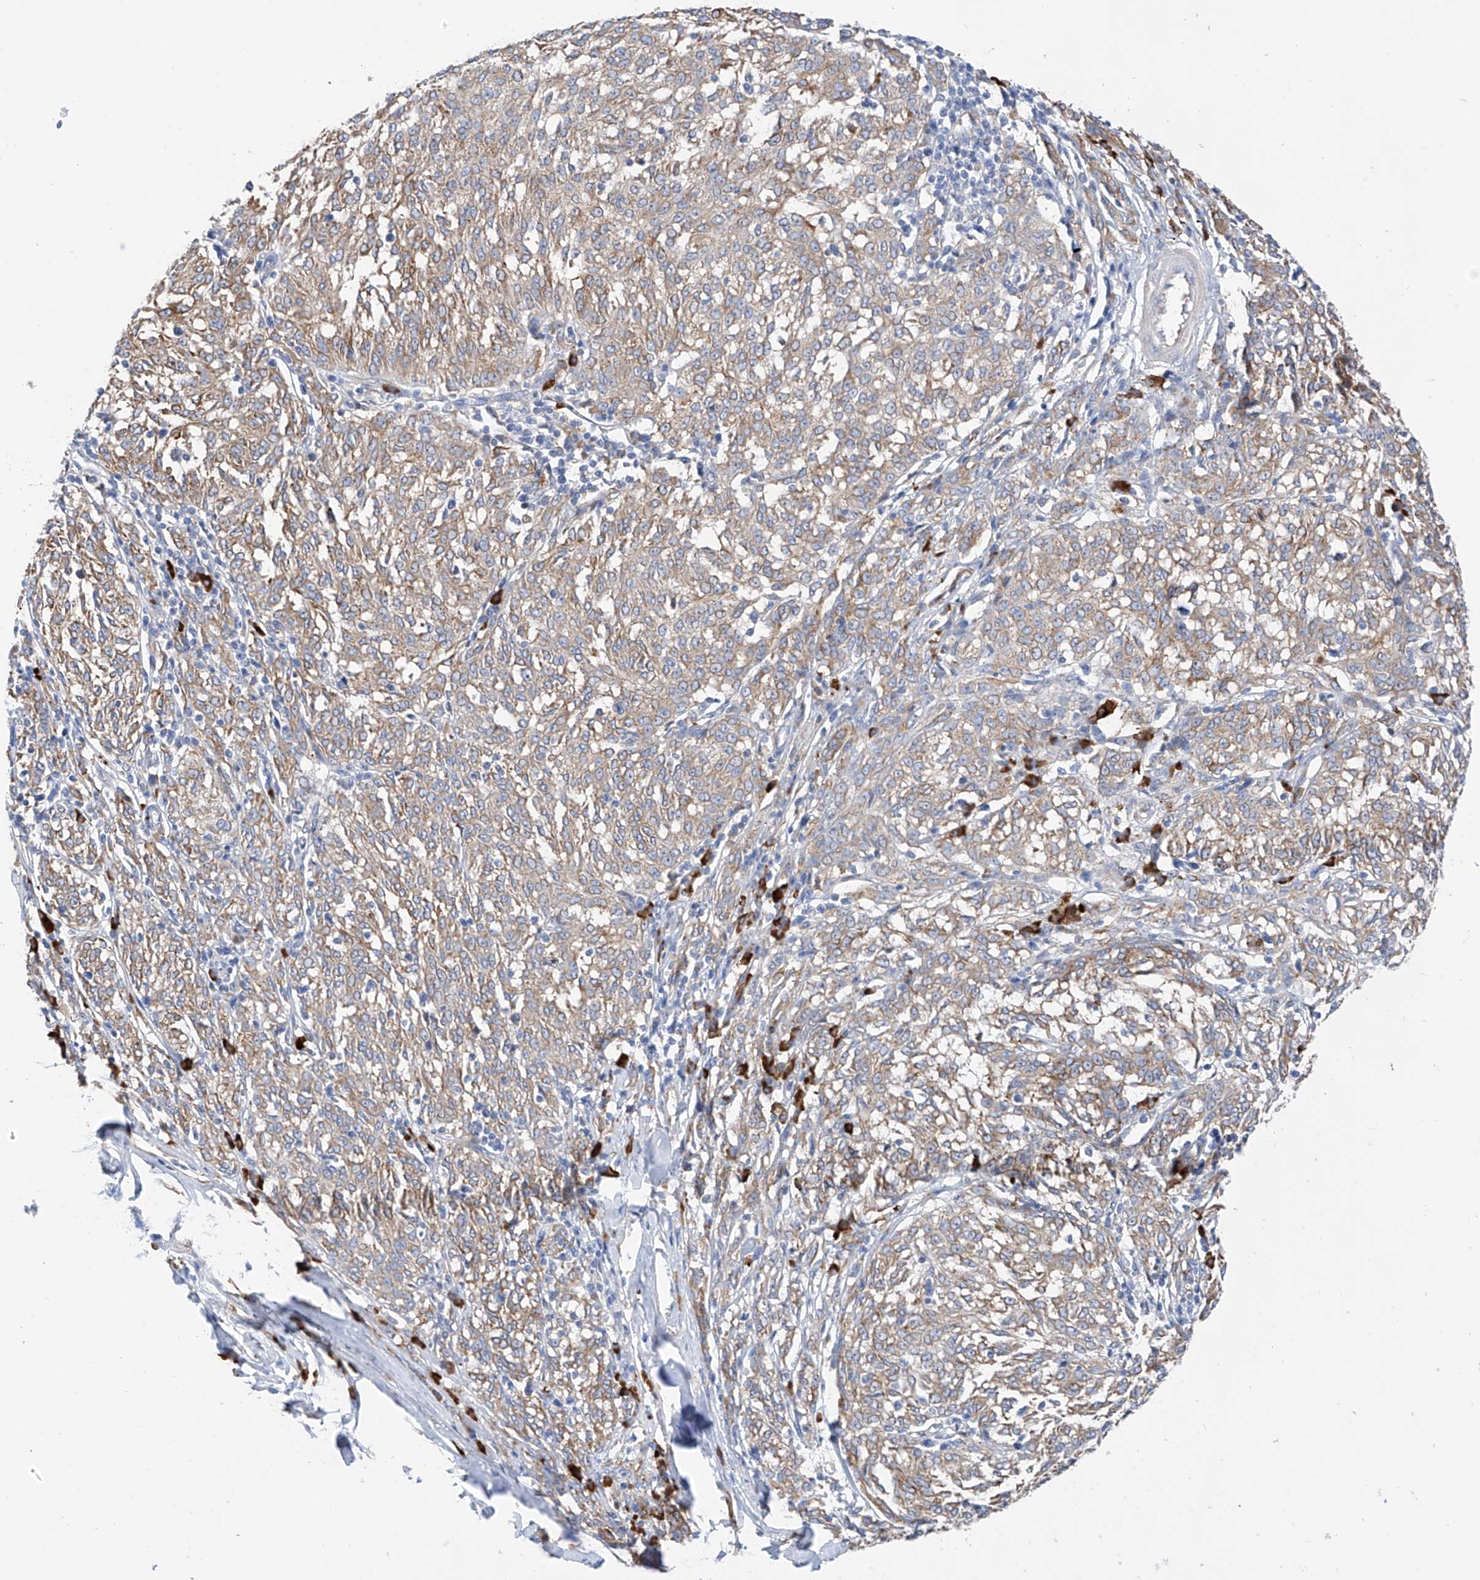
{"staining": {"intensity": "weak", "quantity": ">75%", "location": "cytoplasmic/membranous"}, "tissue": "melanoma", "cell_type": "Tumor cells", "image_type": "cancer", "snomed": [{"axis": "morphology", "description": "Malignant melanoma, NOS"}, {"axis": "topography", "description": "Skin"}], "caption": "An IHC photomicrograph of tumor tissue is shown. Protein staining in brown shows weak cytoplasmic/membranous positivity in melanoma within tumor cells.", "gene": "REC8", "patient": {"sex": "female", "age": 72}}